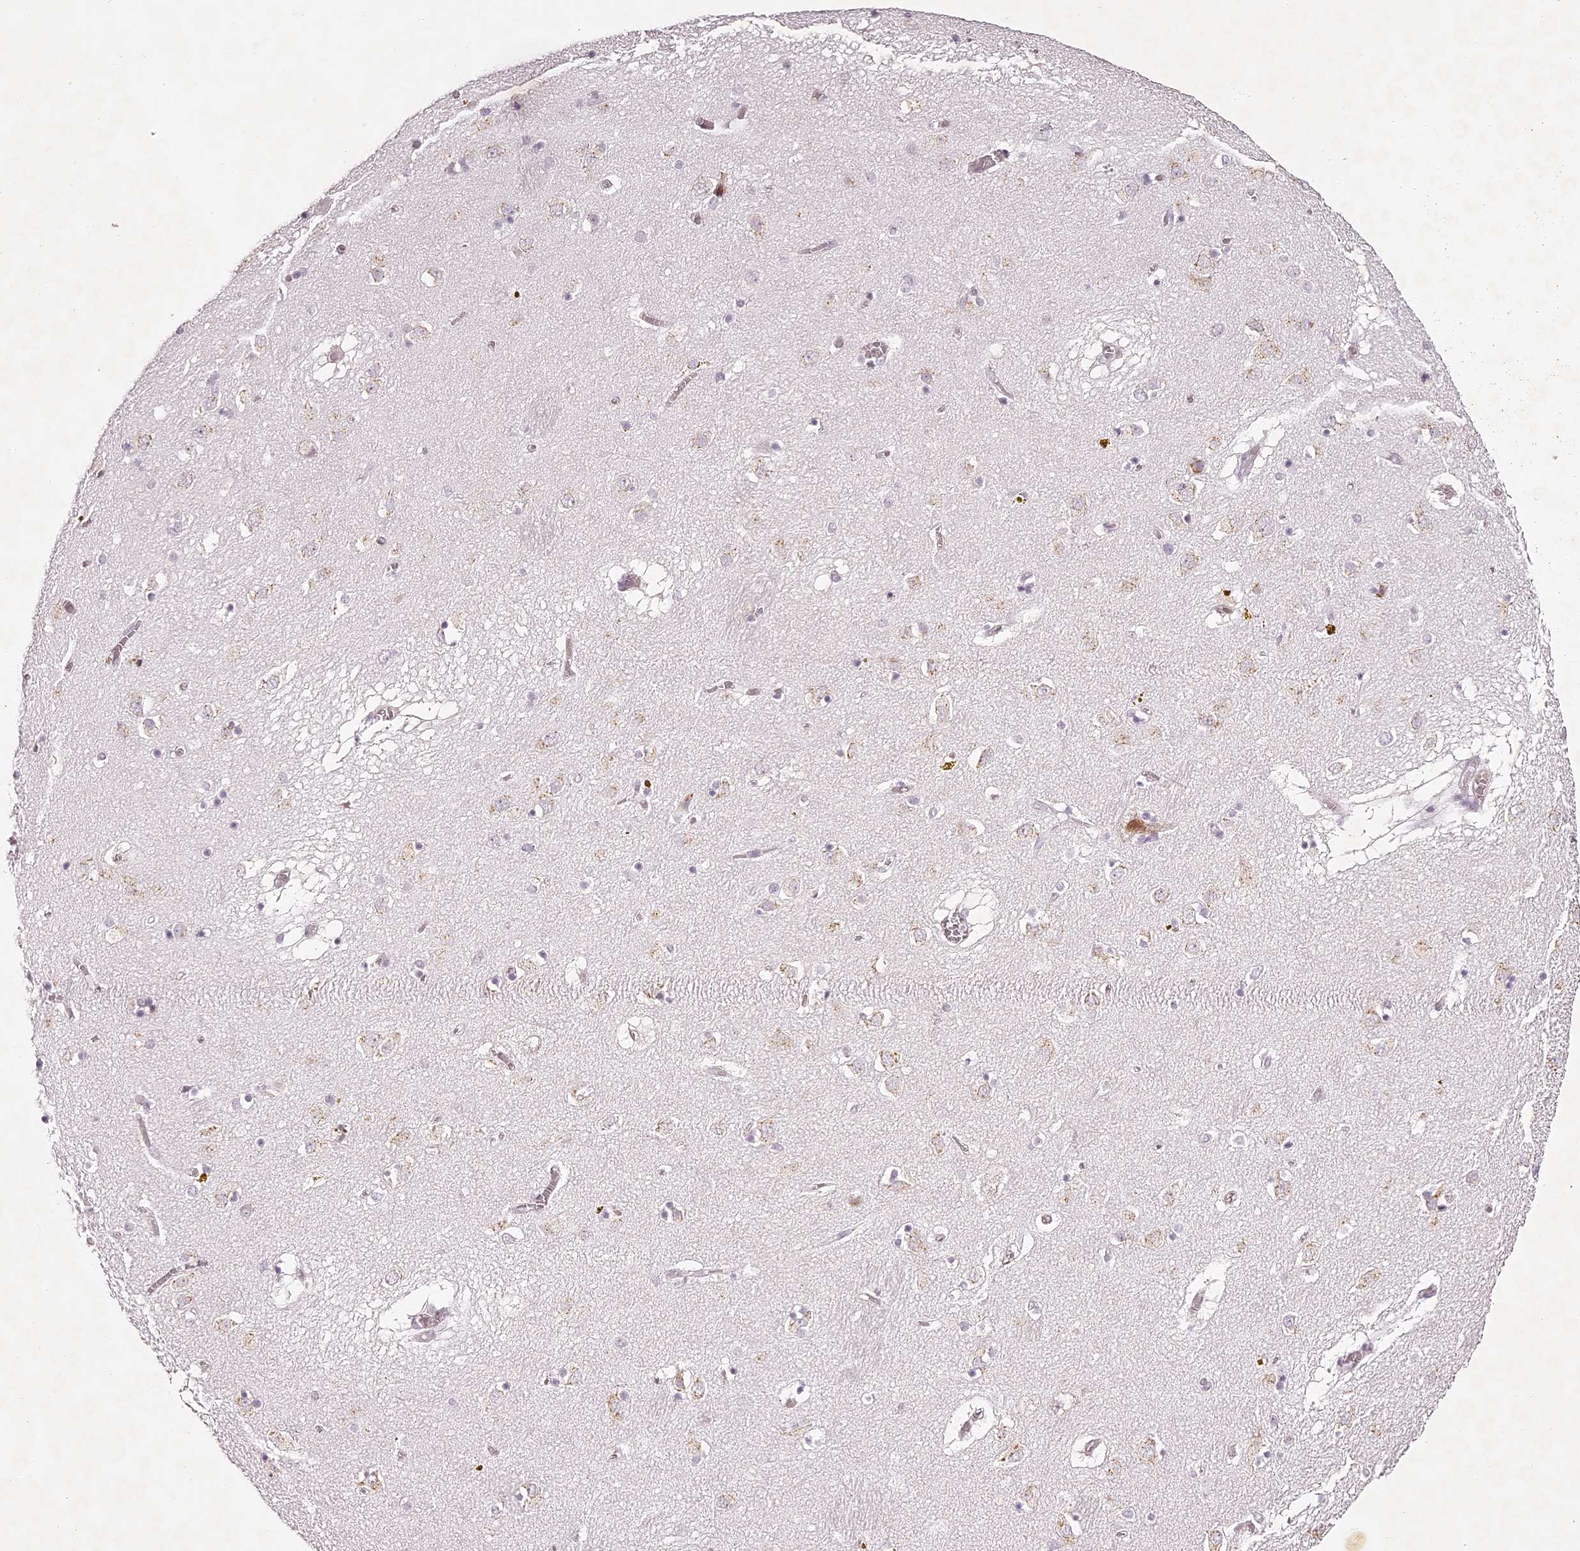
{"staining": {"intensity": "negative", "quantity": "none", "location": "none"}, "tissue": "caudate", "cell_type": "Glial cells", "image_type": "normal", "snomed": [{"axis": "morphology", "description": "Normal tissue, NOS"}, {"axis": "topography", "description": "Lateral ventricle wall"}], "caption": "This photomicrograph is of benign caudate stained with IHC to label a protein in brown with the nuclei are counter-stained blue. There is no staining in glial cells.", "gene": "ELAPOR1", "patient": {"sex": "male", "age": 70}}